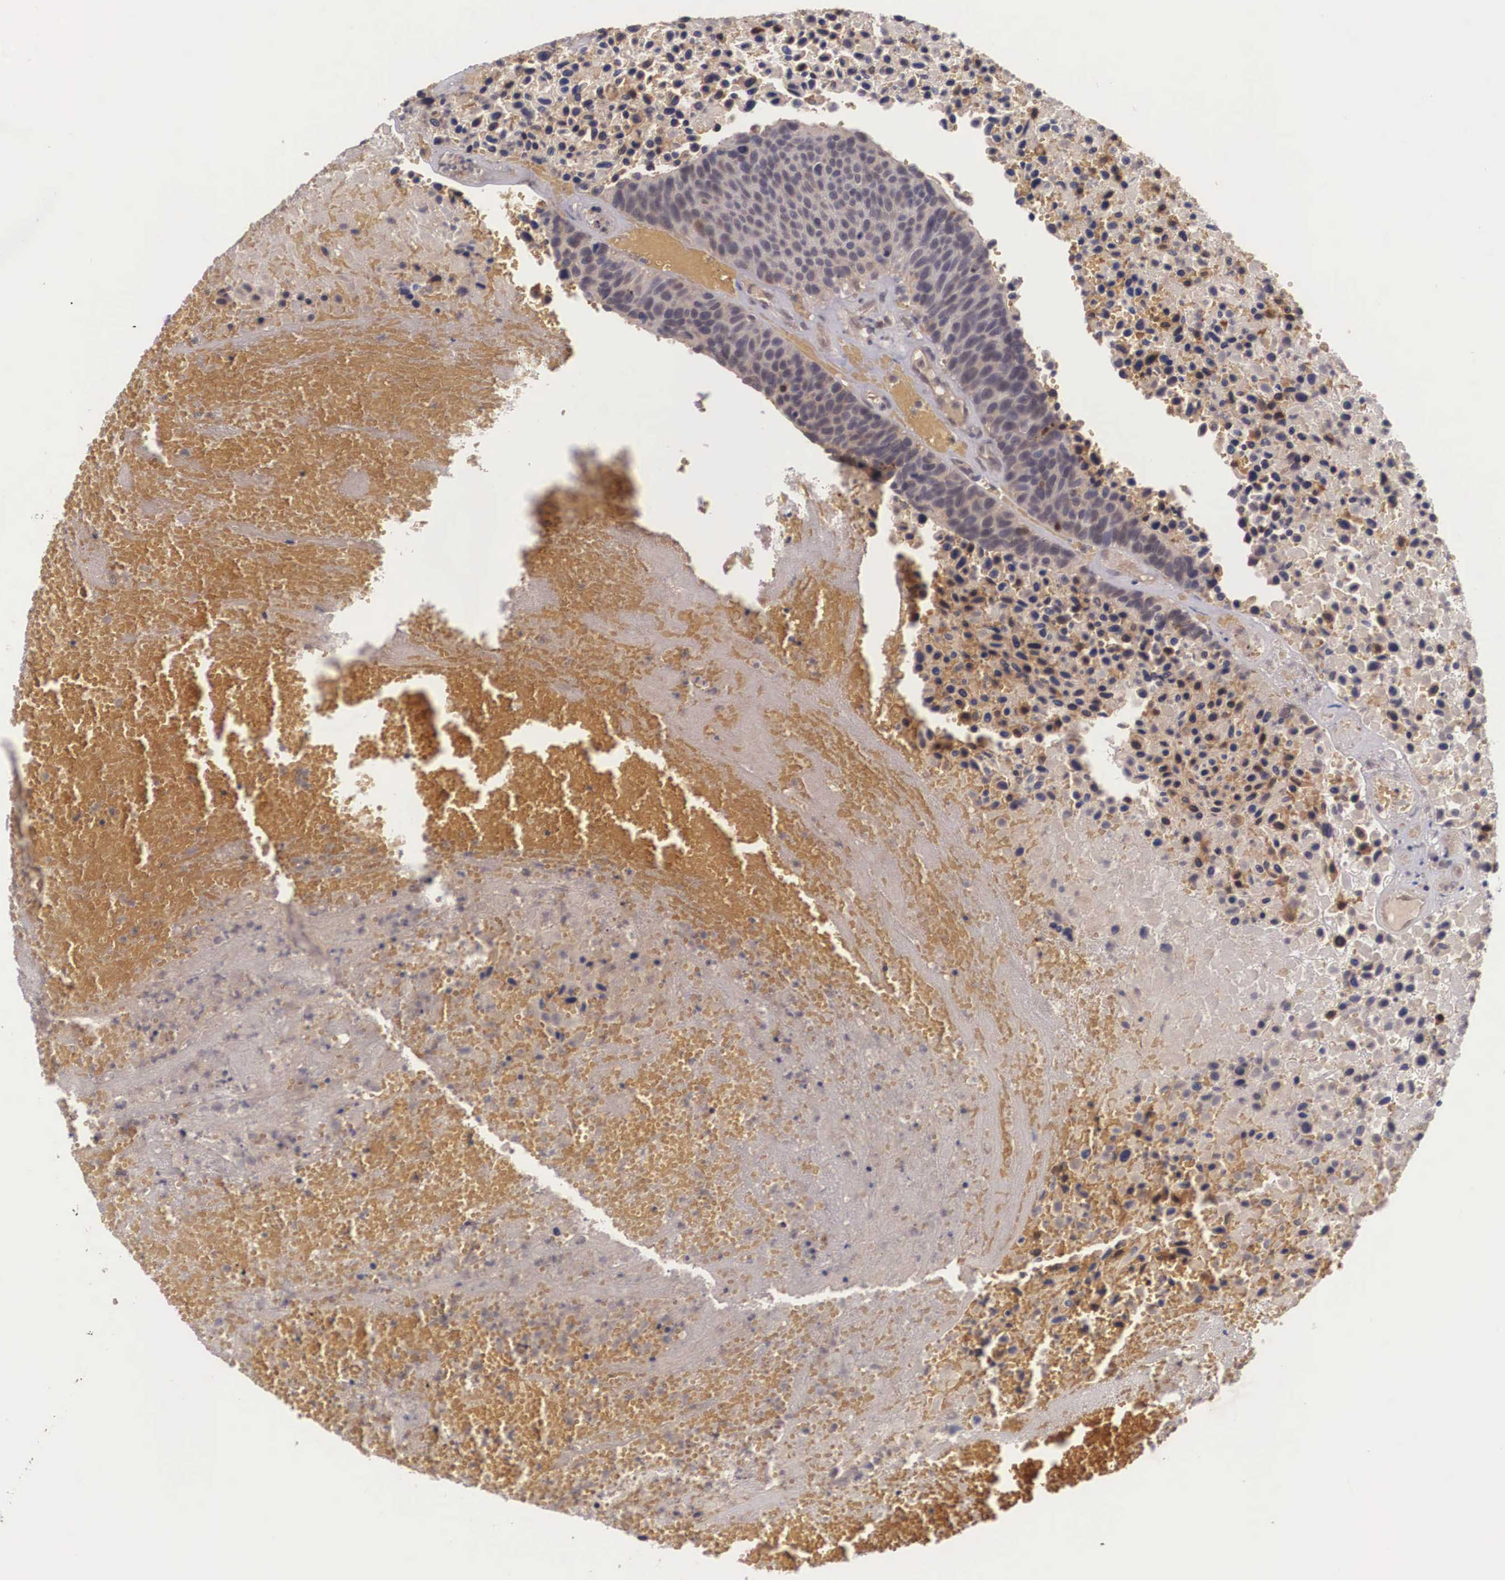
{"staining": {"intensity": "weak", "quantity": ">75%", "location": "cytoplasmic/membranous"}, "tissue": "urothelial cancer", "cell_type": "Tumor cells", "image_type": "cancer", "snomed": [{"axis": "morphology", "description": "Urothelial carcinoma, High grade"}, {"axis": "topography", "description": "Urinary bladder"}], "caption": "Immunohistochemical staining of urothelial carcinoma (high-grade) reveals weak cytoplasmic/membranous protein staining in about >75% of tumor cells.", "gene": "VASH1", "patient": {"sex": "male", "age": 66}}